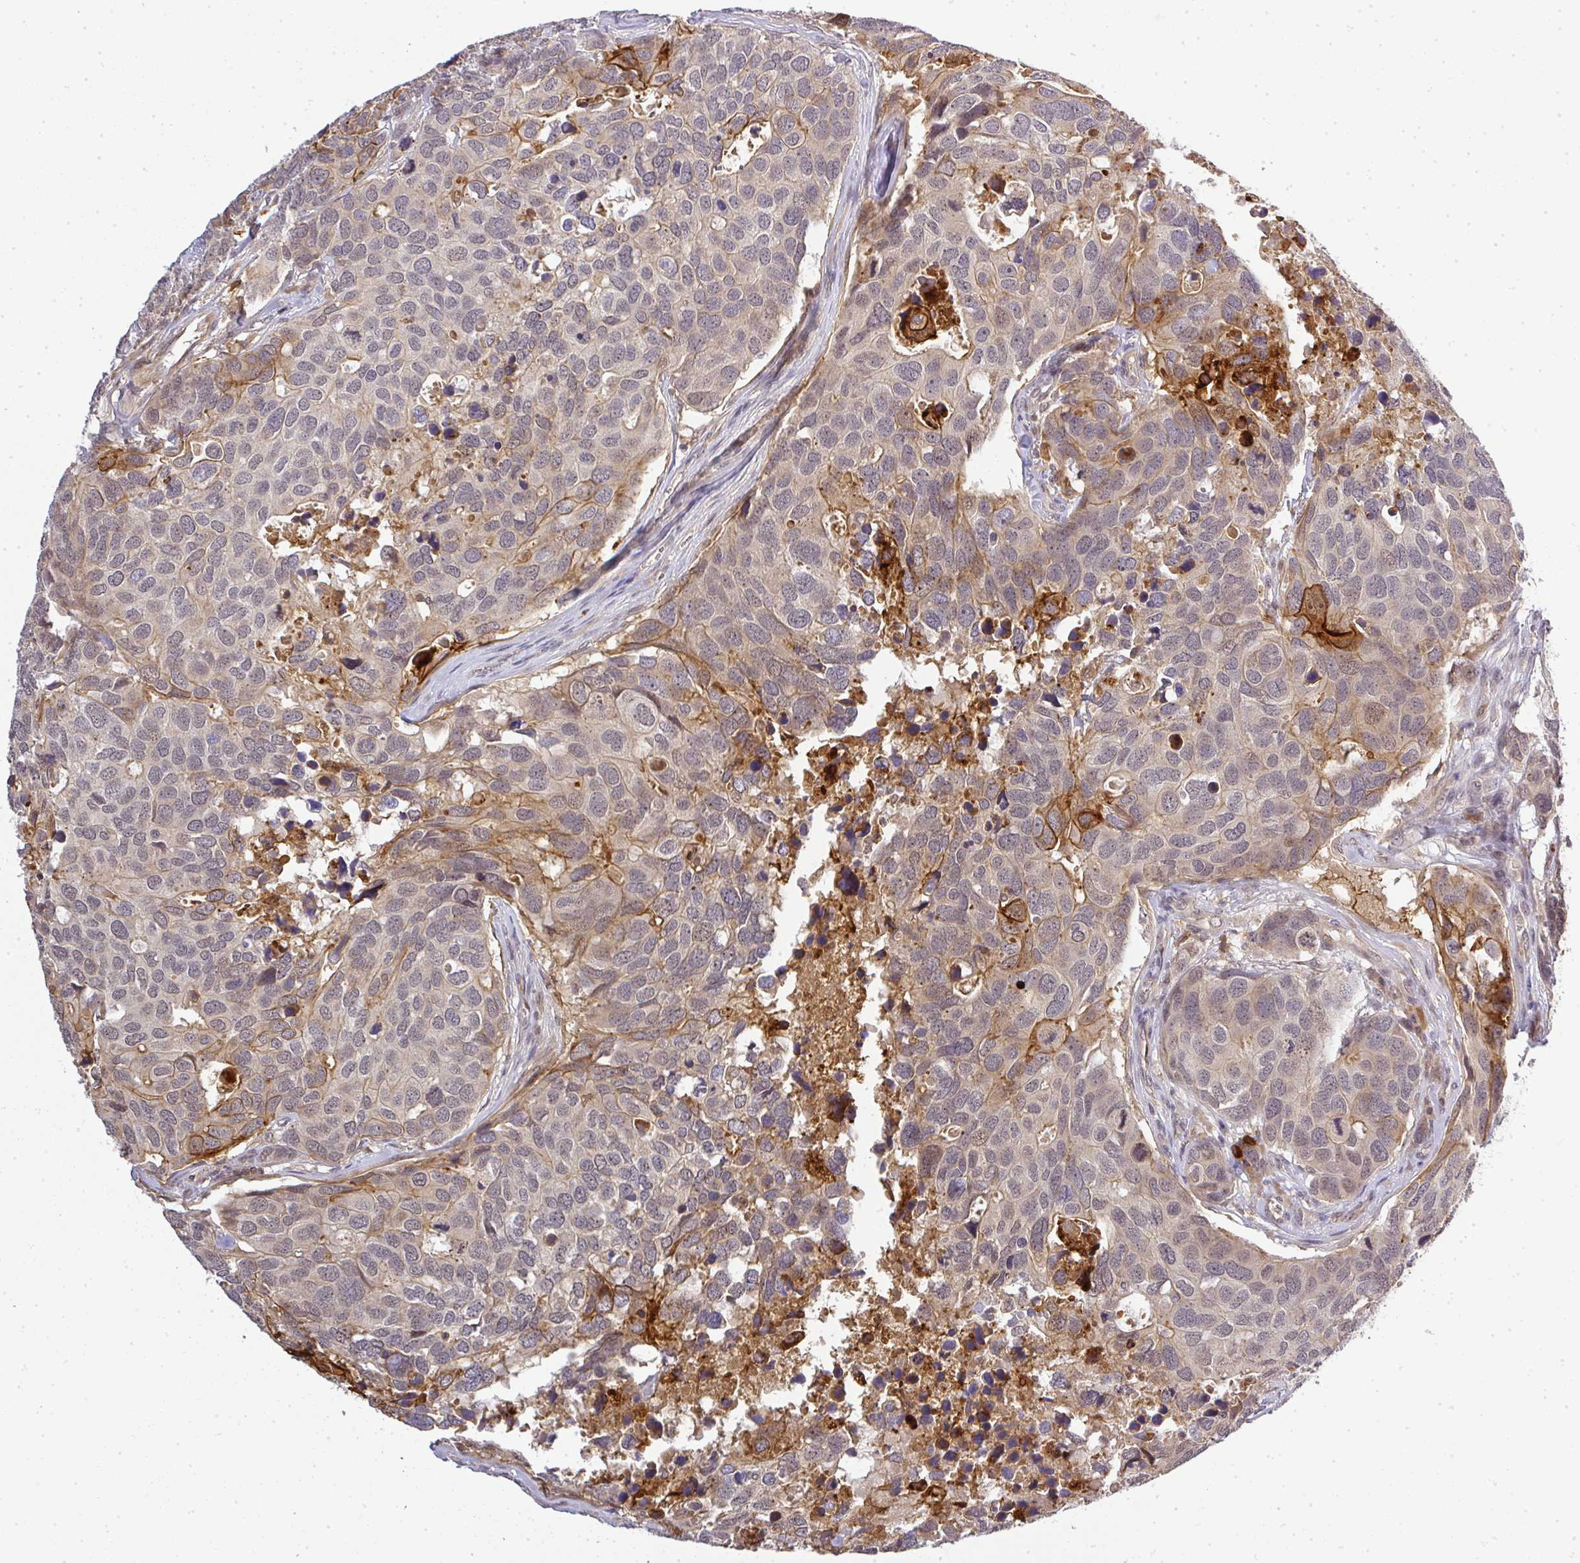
{"staining": {"intensity": "moderate", "quantity": "<25%", "location": "cytoplasmic/membranous"}, "tissue": "breast cancer", "cell_type": "Tumor cells", "image_type": "cancer", "snomed": [{"axis": "morphology", "description": "Duct carcinoma"}, {"axis": "topography", "description": "Breast"}], "caption": "Moderate cytoplasmic/membranous protein expression is identified in about <25% of tumor cells in breast cancer (intraductal carcinoma). The staining is performed using DAB brown chromogen to label protein expression. The nuclei are counter-stained blue using hematoxylin.", "gene": "FAM153A", "patient": {"sex": "female", "age": 83}}